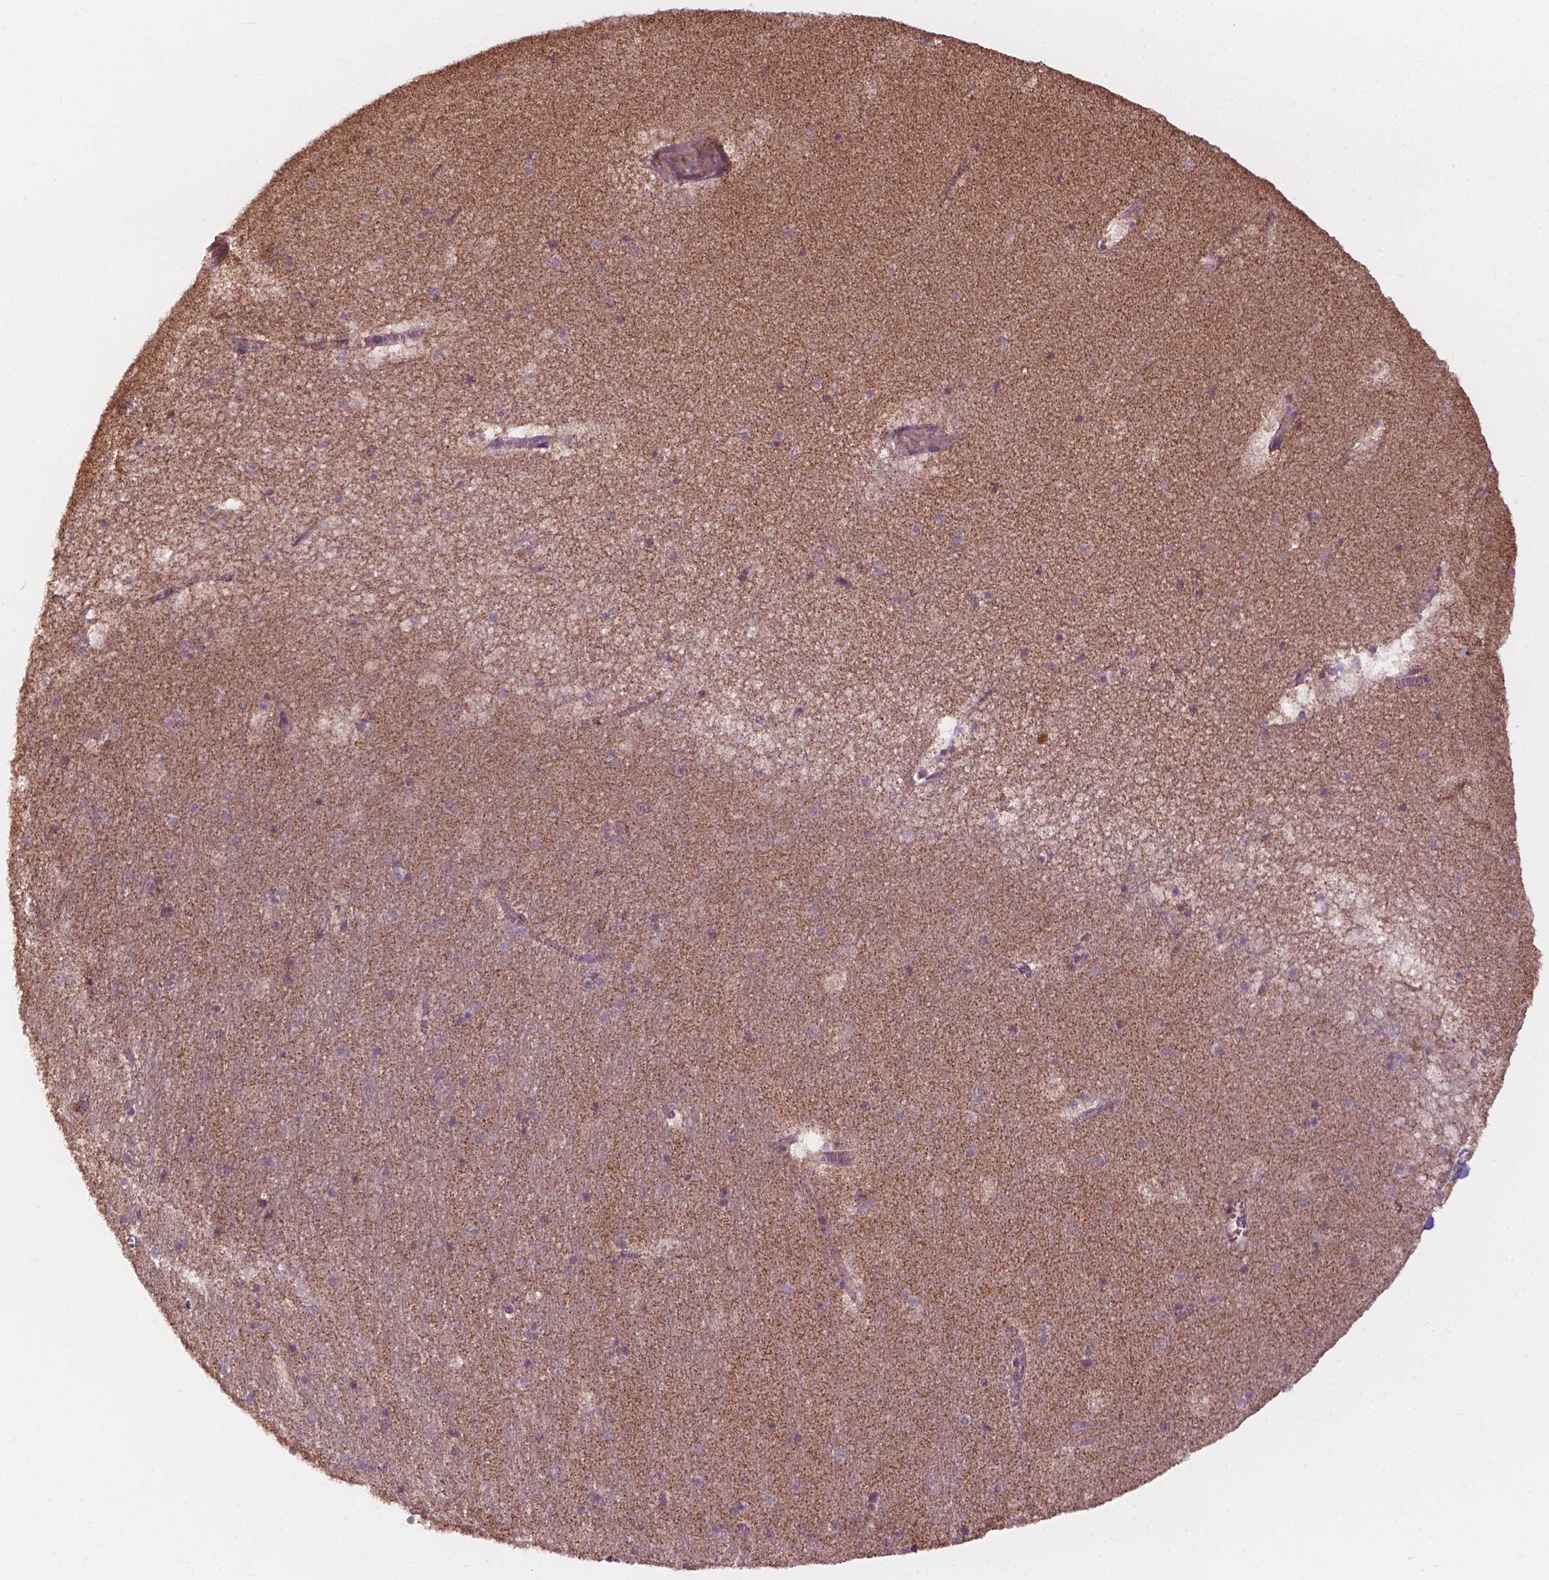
{"staining": {"intensity": "negative", "quantity": "none", "location": "none"}, "tissue": "hippocampus", "cell_type": "Glial cells", "image_type": "normal", "snomed": [{"axis": "morphology", "description": "Normal tissue, NOS"}, {"axis": "topography", "description": "Hippocampus"}], "caption": "Glial cells show no significant protein positivity in normal hippocampus.", "gene": "NDUFA10", "patient": {"sex": "male", "age": 45}}